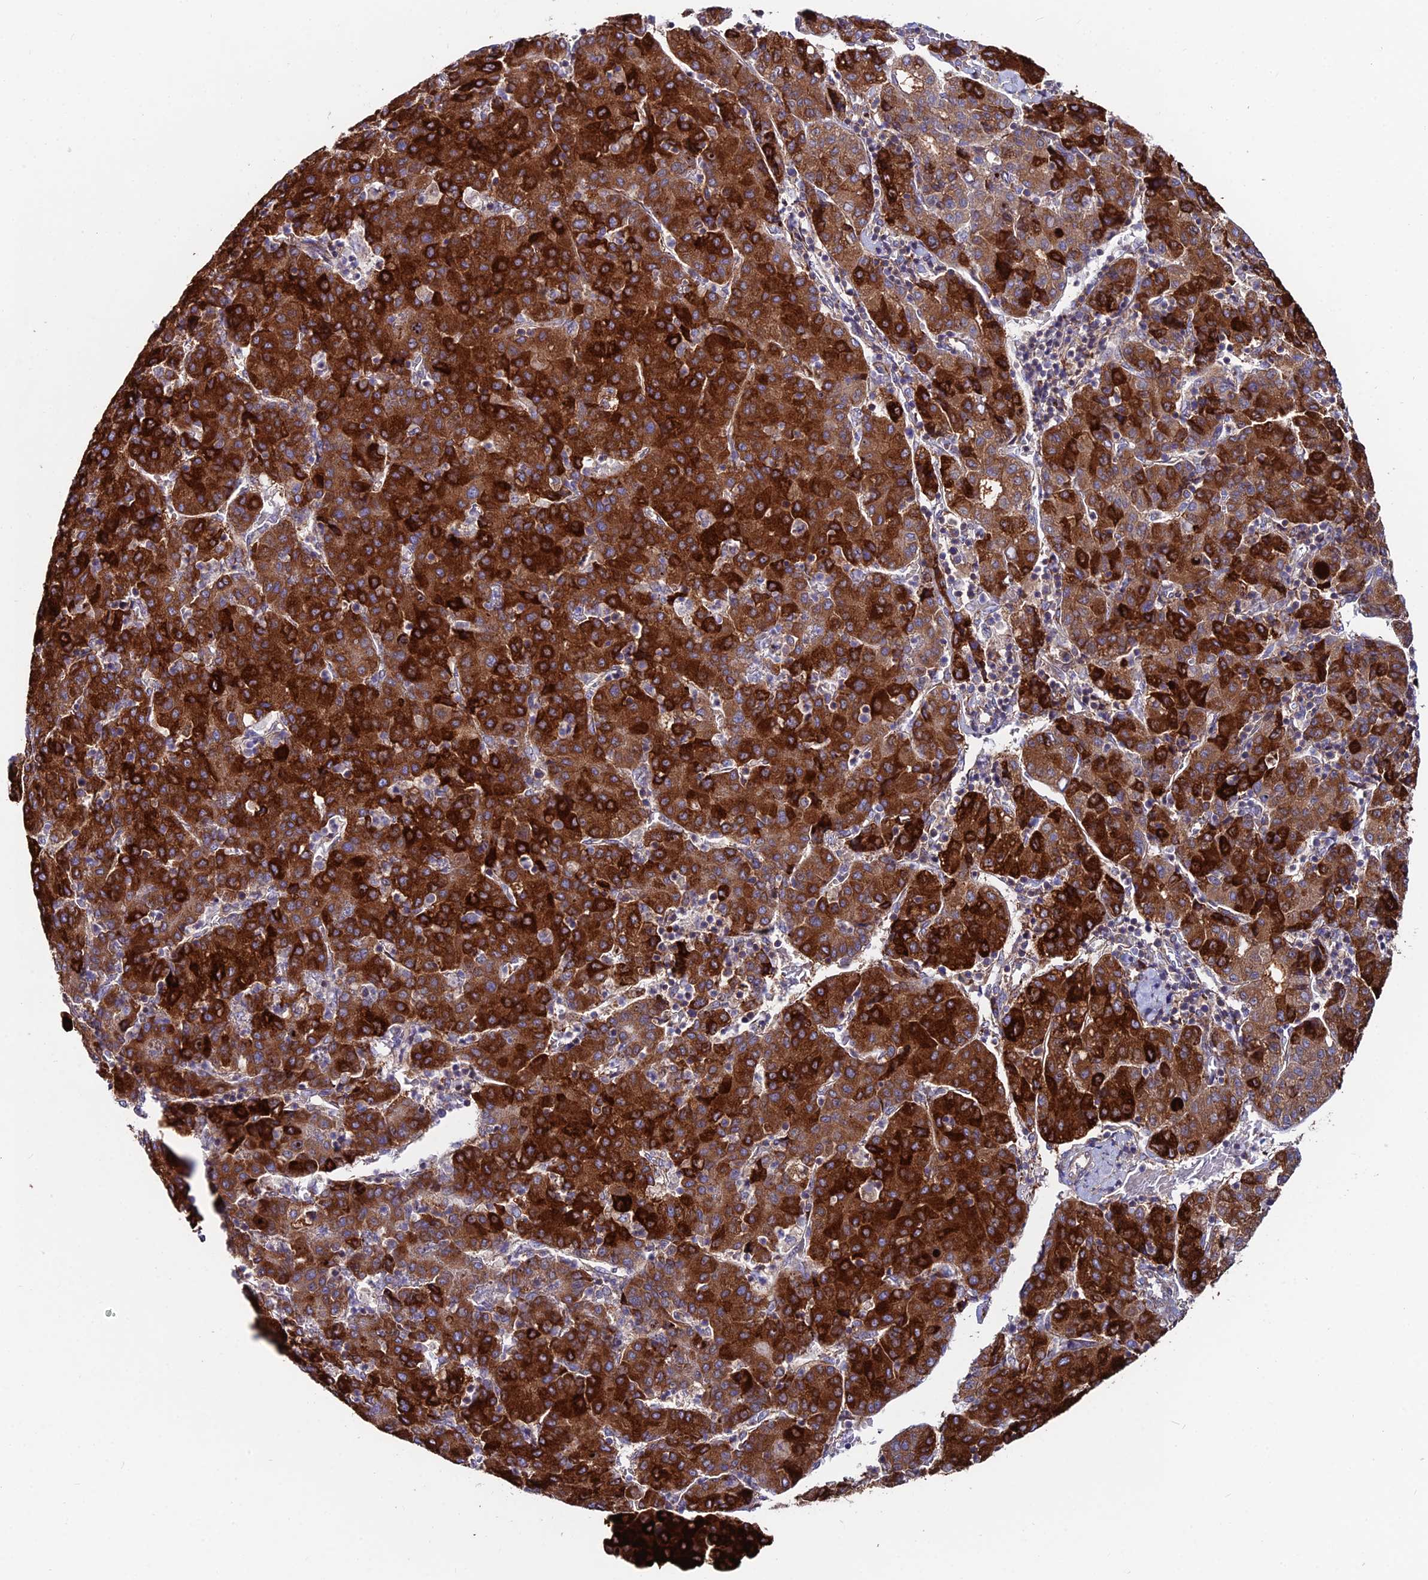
{"staining": {"intensity": "strong", "quantity": ">75%", "location": "cytoplasmic/membranous"}, "tissue": "liver cancer", "cell_type": "Tumor cells", "image_type": "cancer", "snomed": [{"axis": "morphology", "description": "Carcinoma, Hepatocellular, NOS"}, {"axis": "topography", "description": "Liver"}], "caption": "Tumor cells show high levels of strong cytoplasmic/membranous expression in about >75% of cells in hepatocellular carcinoma (liver).", "gene": "EIF3K", "patient": {"sex": "male", "age": 65}}